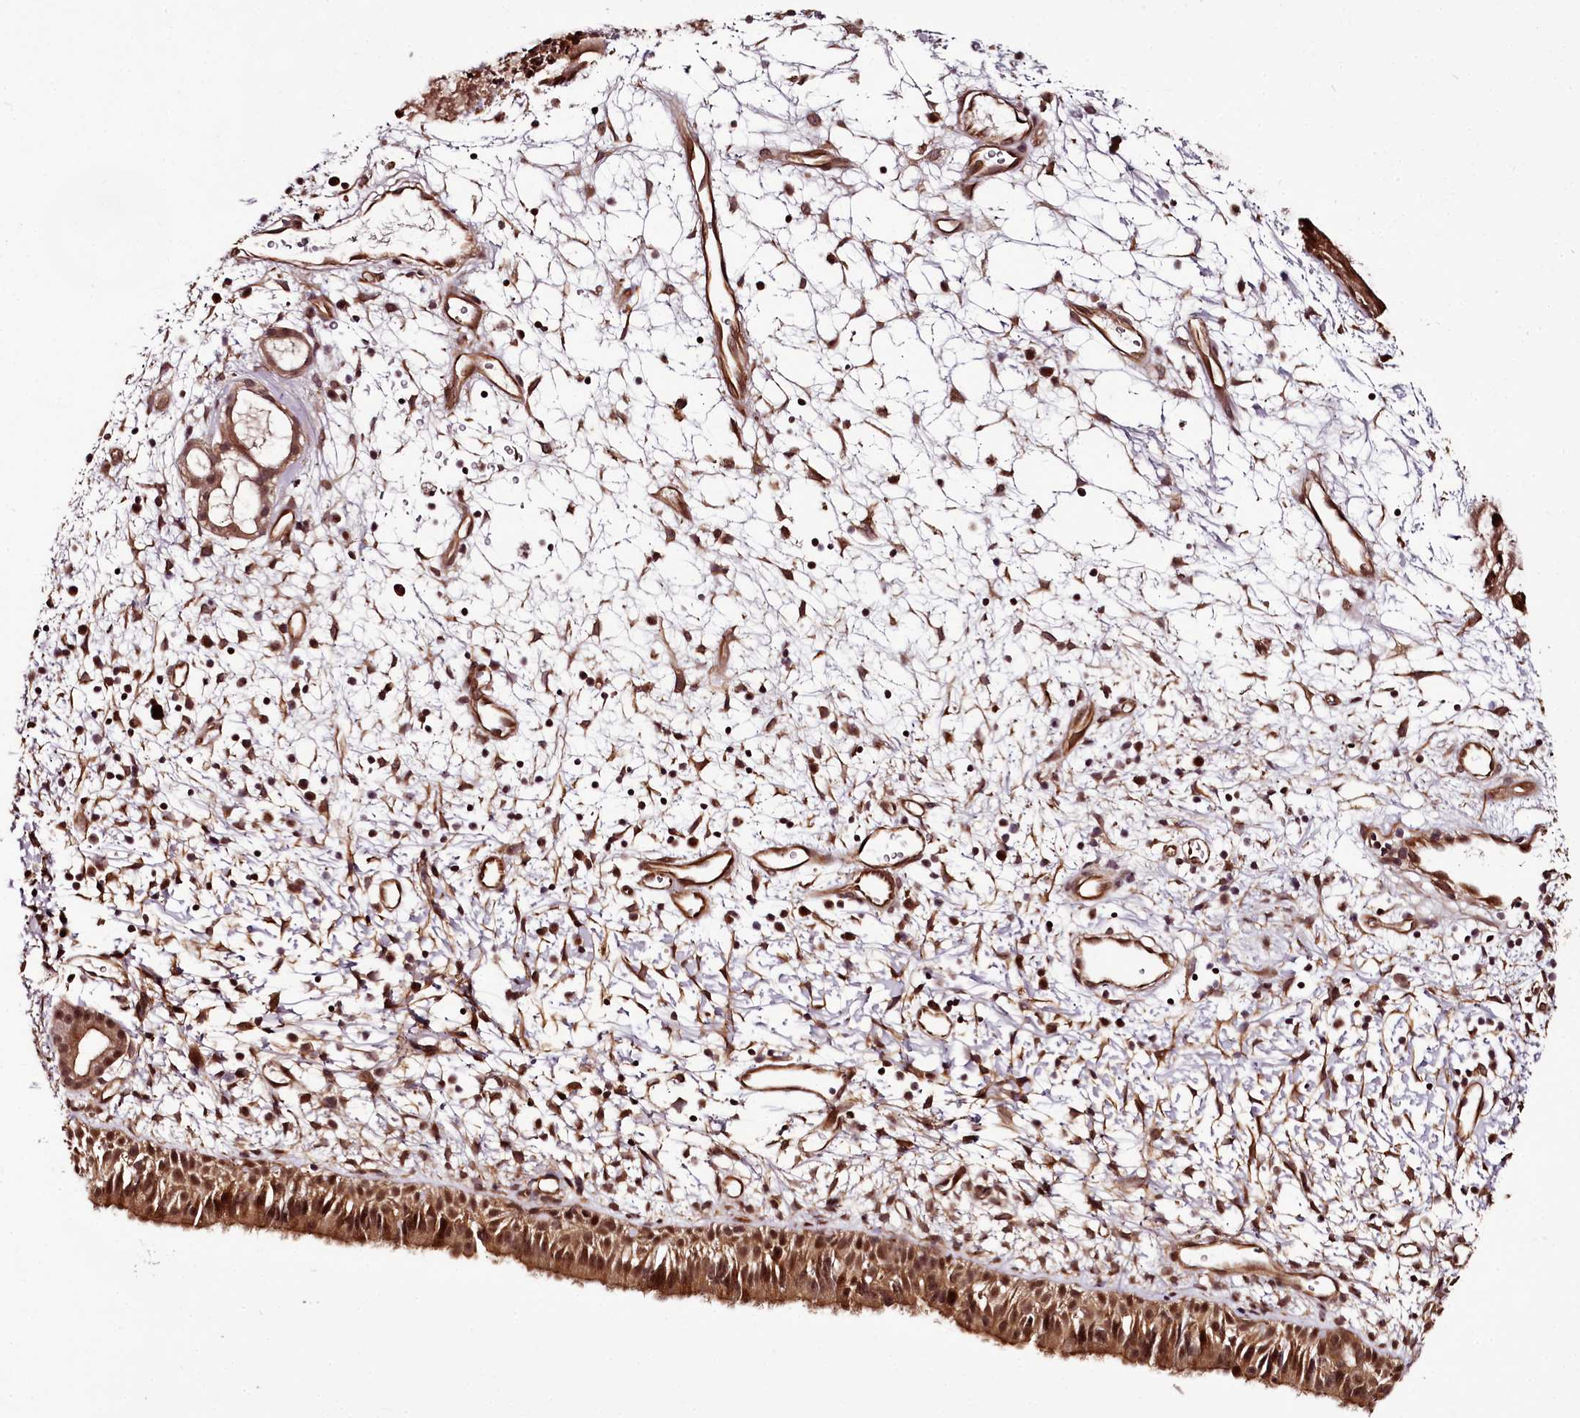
{"staining": {"intensity": "moderate", "quantity": ">75%", "location": "cytoplasmic/membranous,nuclear"}, "tissue": "nasopharynx", "cell_type": "Respiratory epithelial cells", "image_type": "normal", "snomed": [{"axis": "morphology", "description": "Normal tissue, NOS"}, {"axis": "topography", "description": "Nasopharynx"}], "caption": "A brown stain labels moderate cytoplasmic/membranous,nuclear expression of a protein in respiratory epithelial cells of unremarkable human nasopharynx. Using DAB (brown) and hematoxylin (blue) stains, captured at high magnification using brightfield microscopy.", "gene": "MAML3", "patient": {"sex": "male", "age": 22}}